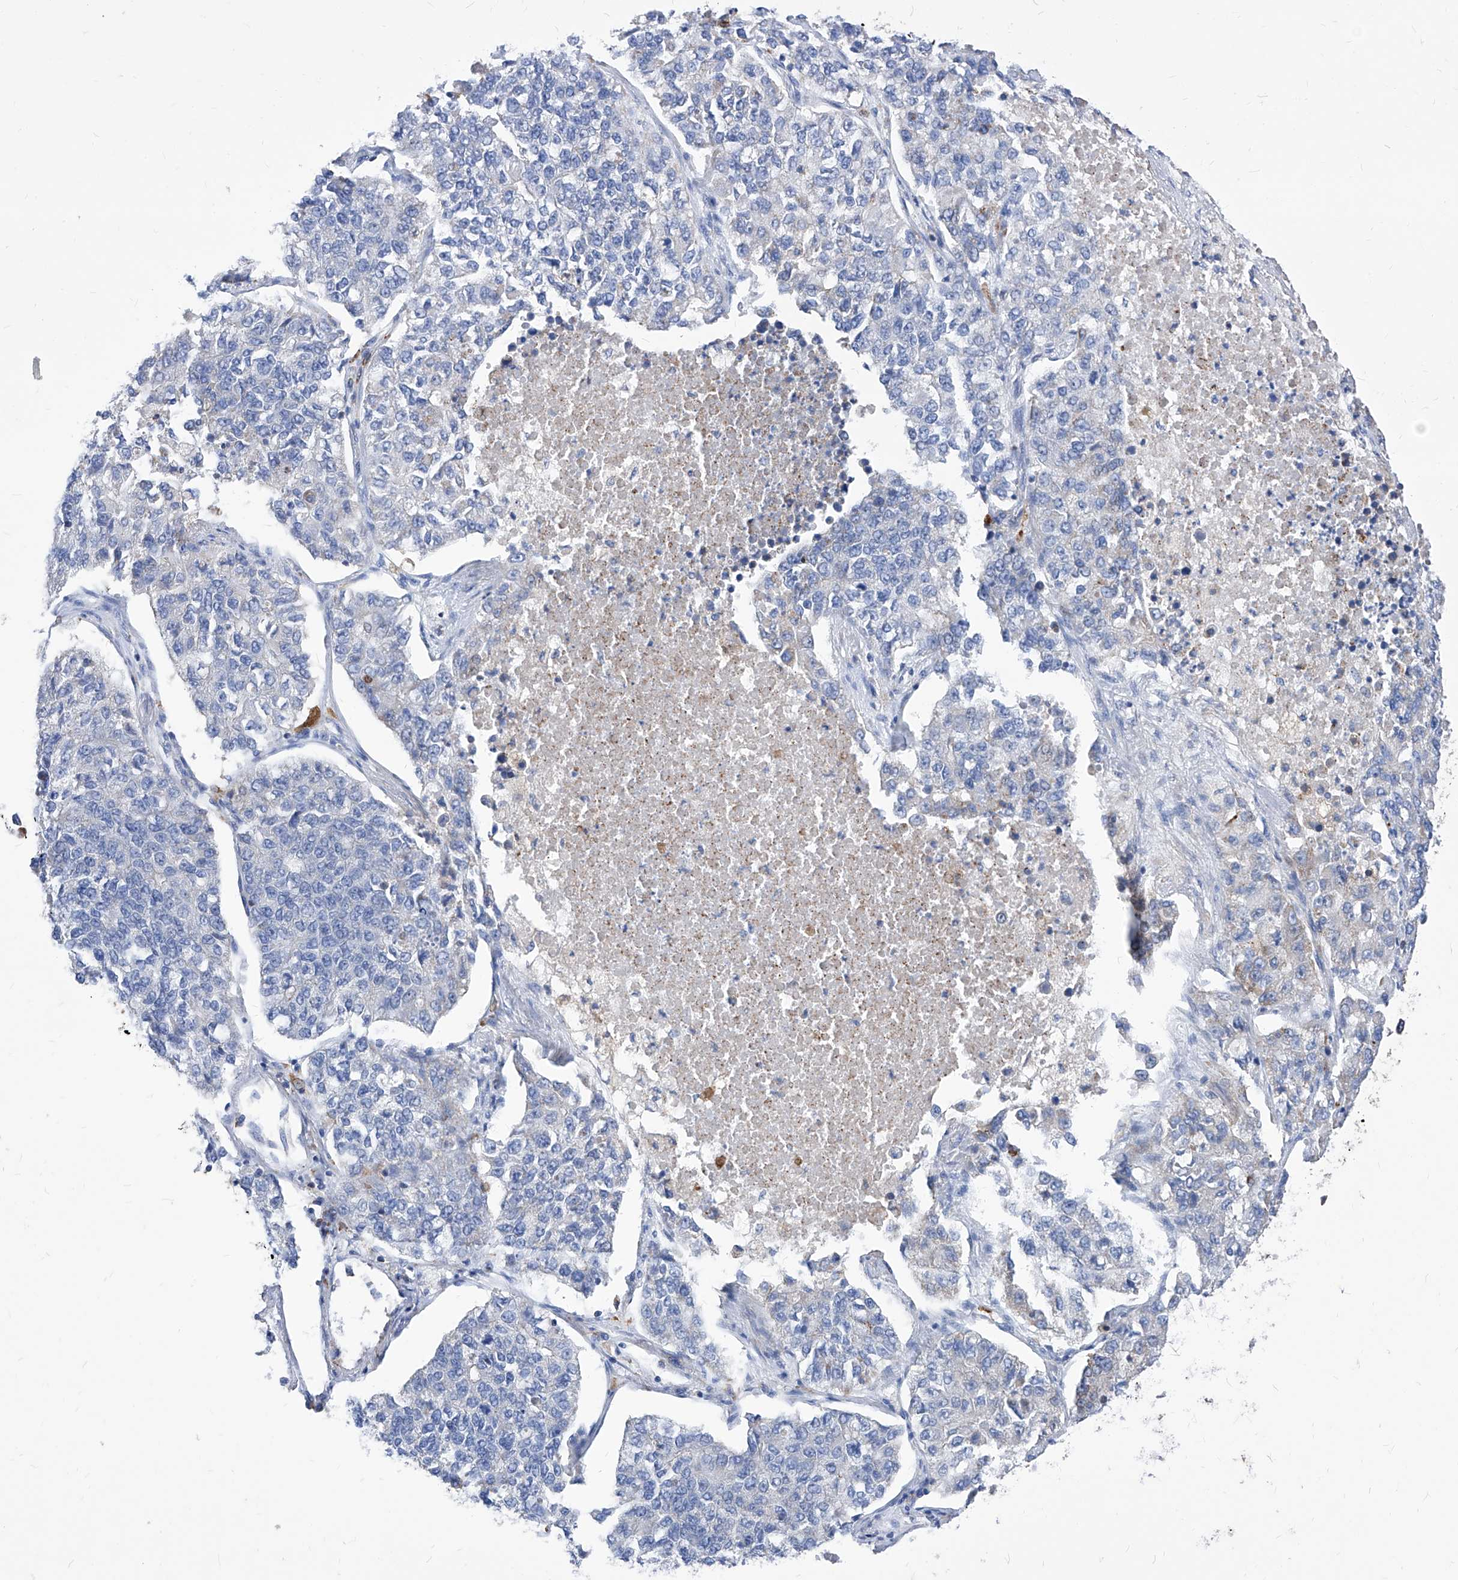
{"staining": {"intensity": "negative", "quantity": "none", "location": "none"}, "tissue": "lung cancer", "cell_type": "Tumor cells", "image_type": "cancer", "snomed": [{"axis": "morphology", "description": "Adenocarcinoma, NOS"}, {"axis": "topography", "description": "Lung"}], "caption": "Lung cancer was stained to show a protein in brown. There is no significant positivity in tumor cells.", "gene": "UBOX5", "patient": {"sex": "male", "age": 49}}